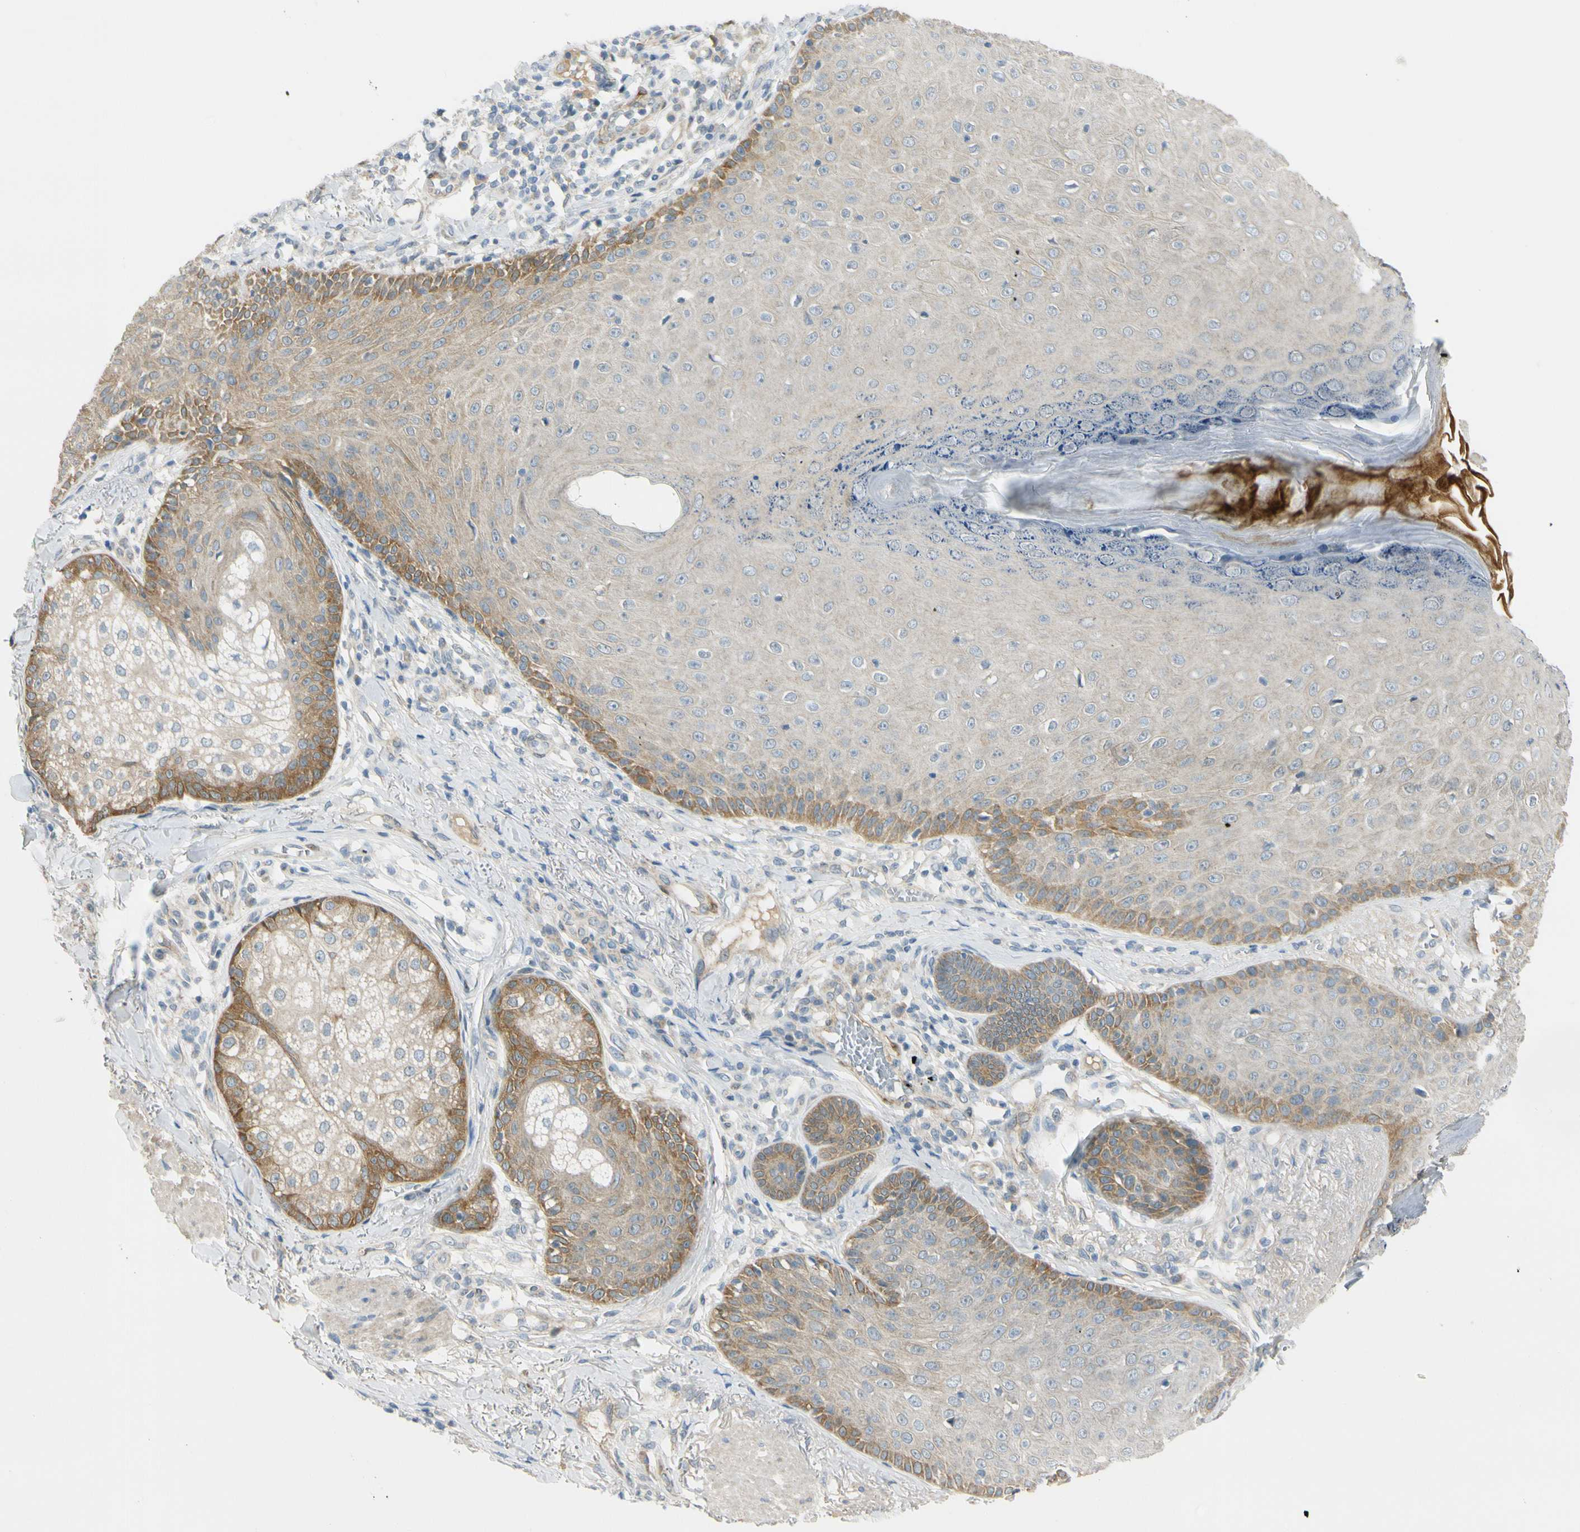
{"staining": {"intensity": "moderate", "quantity": "<25%", "location": "cytoplasmic/membranous"}, "tissue": "skin cancer", "cell_type": "Tumor cells", "image_type": "cancer", "snomed": [{"axis": "morphology", "description": "Normal tissue, NOS"}, {"axis": "morphology", "description": "Basal cell carcinoma"}, {"axis": "topography", "description": "Skin"}], "caption": "Skin cancer tissue shows moderate cytoplasmic/membranous positivity in approximately <25% of tumor cells, visualized by immunohistochemistry.", "gene": "FHL2", "patient": {"sex": "male", "age": 52}}